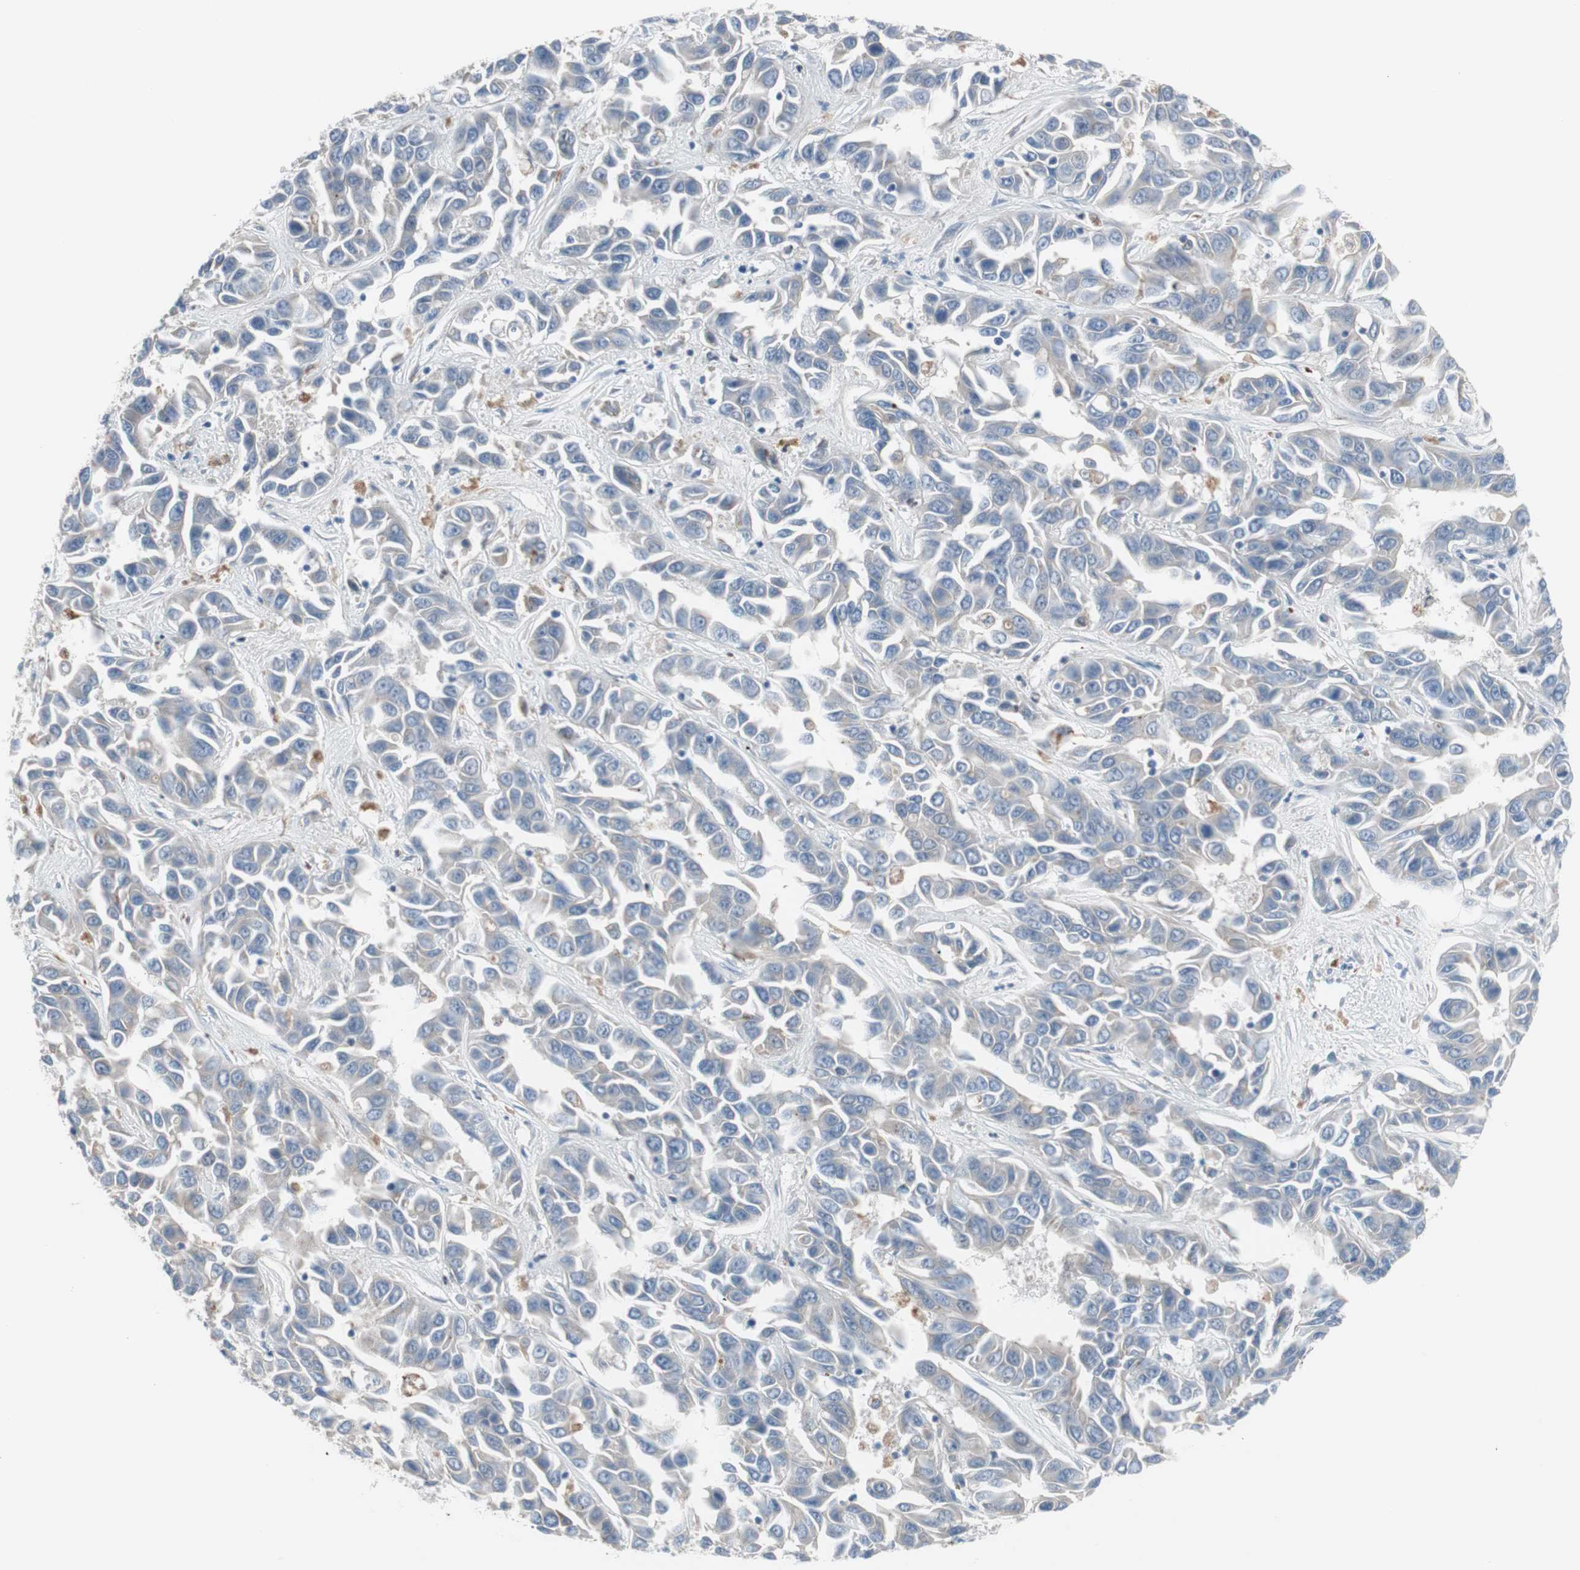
{"staining": {"intensity": "weak", "quantity": "25%-75%", "location": "cytoplasmic/membranous"}, "tissue": "liver cancer", "cell_type": "Tumor cells", "image_type": "cancer", "snomed": [{"axis": "morphology", "description": "Cholangiocarcinoma"}, {"axis": "topography", "description": "Liver"}], "caption": "IHC (DAB (3,3'-diaminobenzidine)) staining of liver cancer (cholangiocarcinoma) reveals weak cytoplasmic/membranous protein staining in approximately 25%-75% of tumor cells.", "gene": "CAND2", "patient": {"sex": "female", "age": 52}}